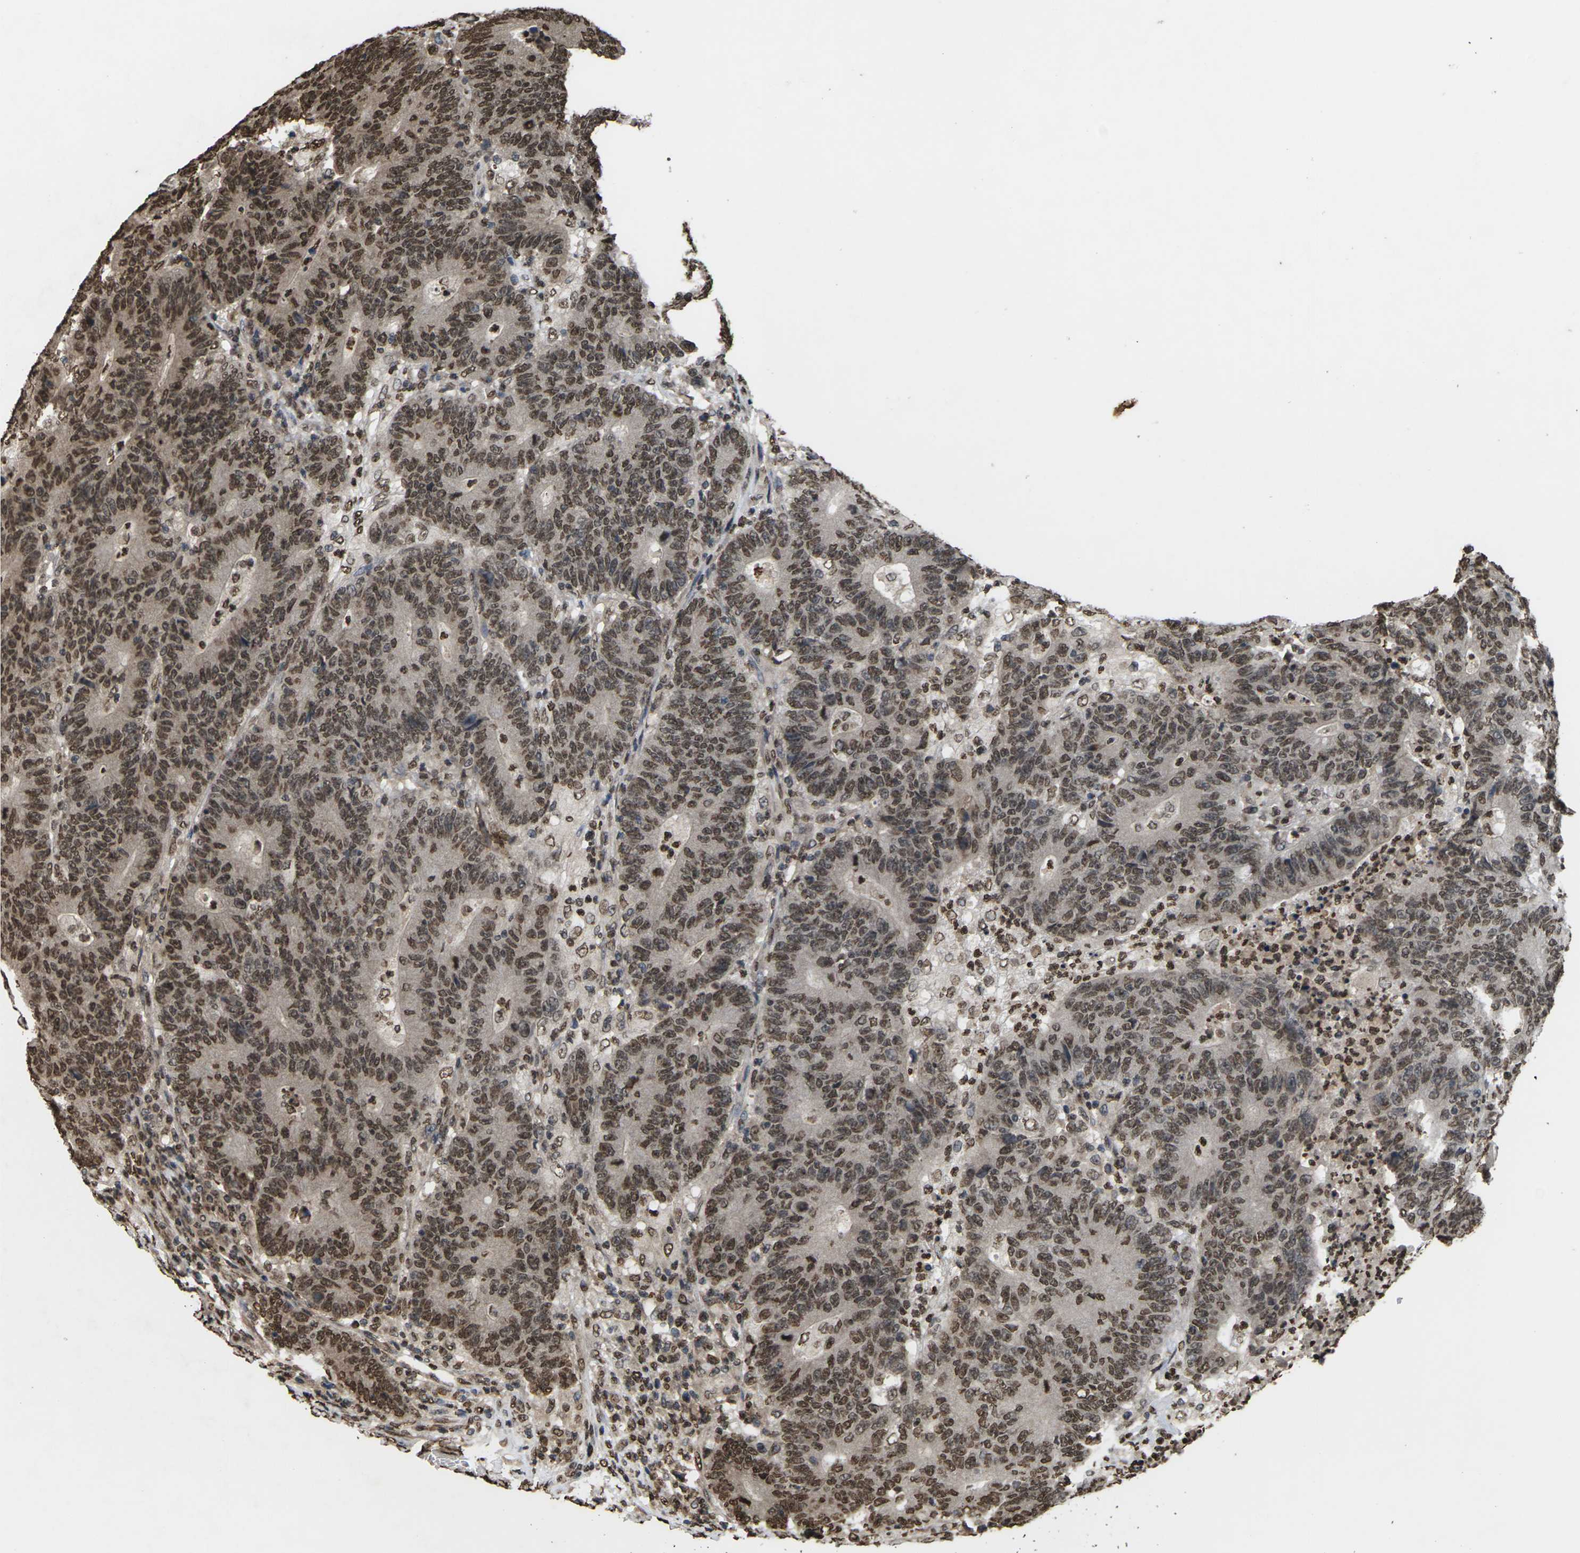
{"staining": {"intensity": "moderate", "quantity": ">75%", "location": "nuclear"}, "tissue": "colorectal cancer", "cell_type": "Tumor cells", "image_type": "cancer", "snomed": [{"axis": "morphology", "description": "Normal tissue, NOS"}, {"axis": "morphology", "description": "Adenocarcinoma, NOS"}, {"axis": "topography", "description": "Colon"}], "caption": "Brown immunohistochemical staining in human colorectal cancer (adenocarcinoma) exhibits moderate nuclear staining in about >75% of tumor cells. (DAB IHC with brightfield microscopy, high magnification).", "gene": "EMSY", "patient": {"sex": "female", "age": 75}}